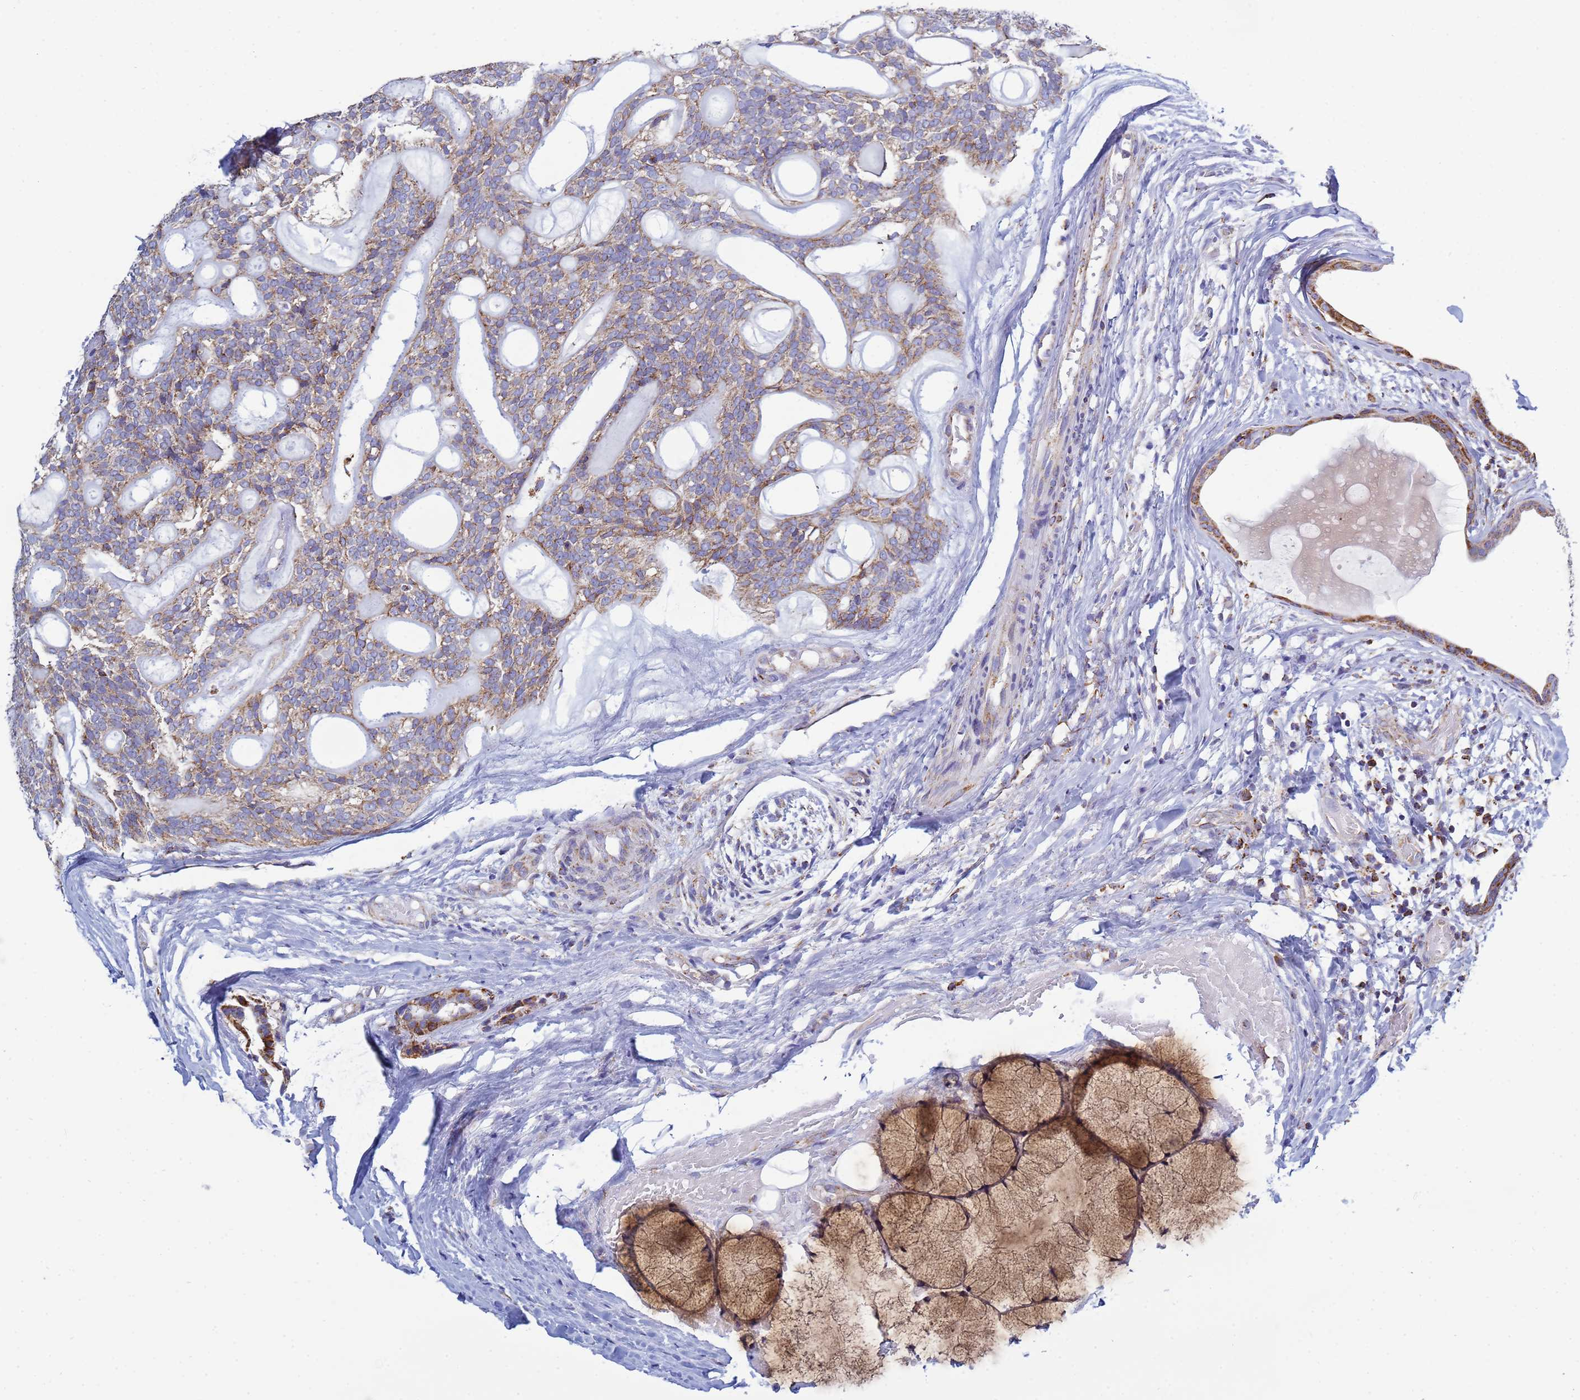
{"staining": {"intensity": "weak", "quantity": "25%-75%", "location": "cytoplasmic/membranous"}, "tissue": "head and neck cancer", "cell_type": "Tumor cells", "image_type": "cancer", "snomed": [{"axis": "morphology", "description": "Adenocarcinoma, NOS"}, {"axis": "topography", "description": "Head-Neck"}], "caption": "Head and neck cancer stained for a protein (brown) demonstrates weak cytoplasmic/membranous positive expression in approximately 25%-75% of tumor cells.", "gene": "COQ4", "patient": {"sex": "male", "age": 66}}